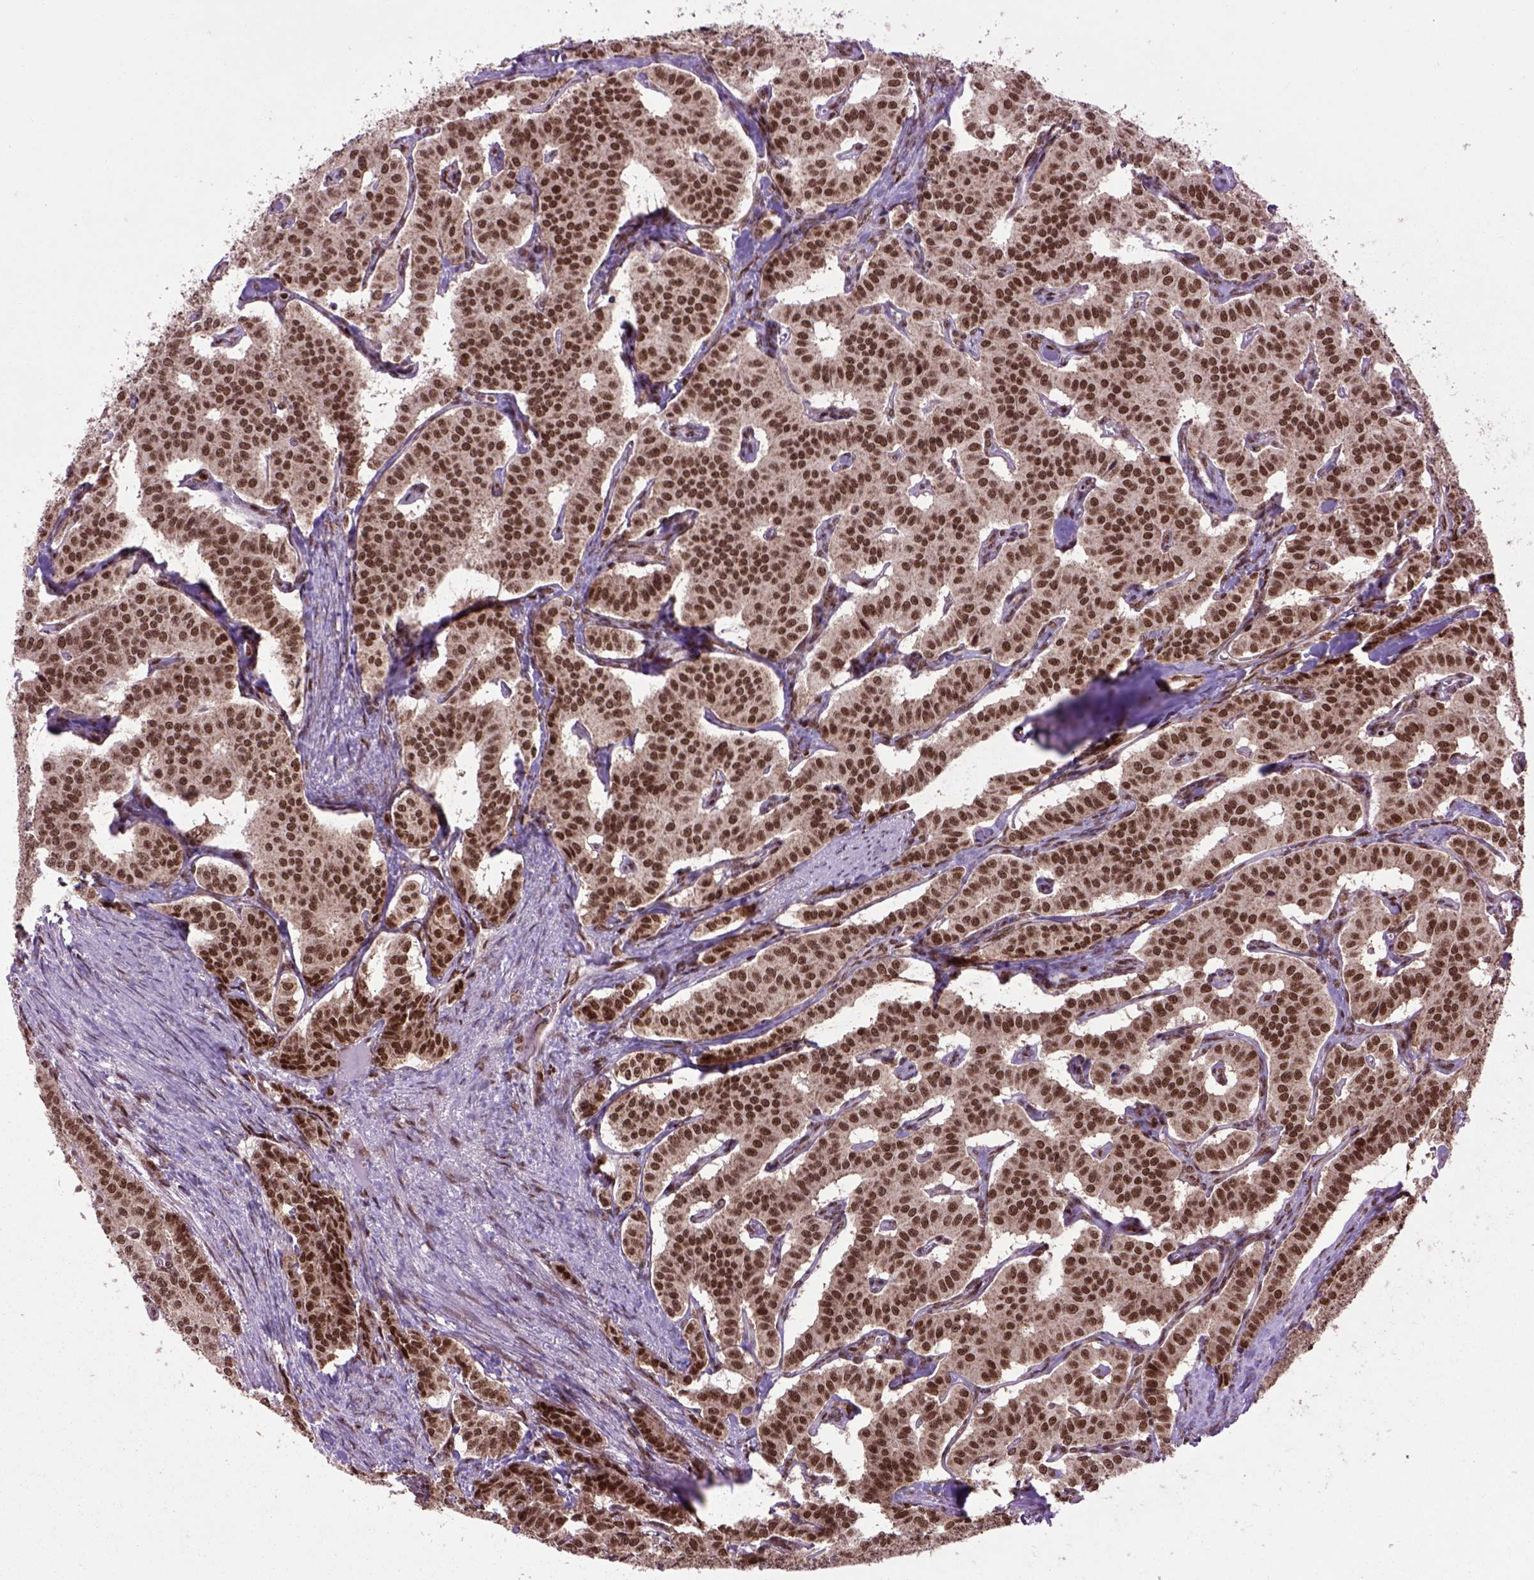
{"staining": {"intensity": "strong", "quantity": ">75%", "location": "nuclear"}, "tissue": "carcinoid", "cell_type": "Tumor cells", "image_type": "cancer", "snomed": [{"axis": "morphology", "description": "Carcinoid, malignant, NOS"}, {"axis": "topography", "description": "Lung"}], "caption": "Protein staining by immunohistochemistry (IHC) reveals strong nuclear expression in approximately >75% of tumor cells in carcinoid. The staining was performed using DAB to visualize the protein expression in brown, while the nuclei were stained in blue with hematoxylin (Magnification: 20x).", "gene": "CELF1", "patient": {"sex": "female", "age": 46}}